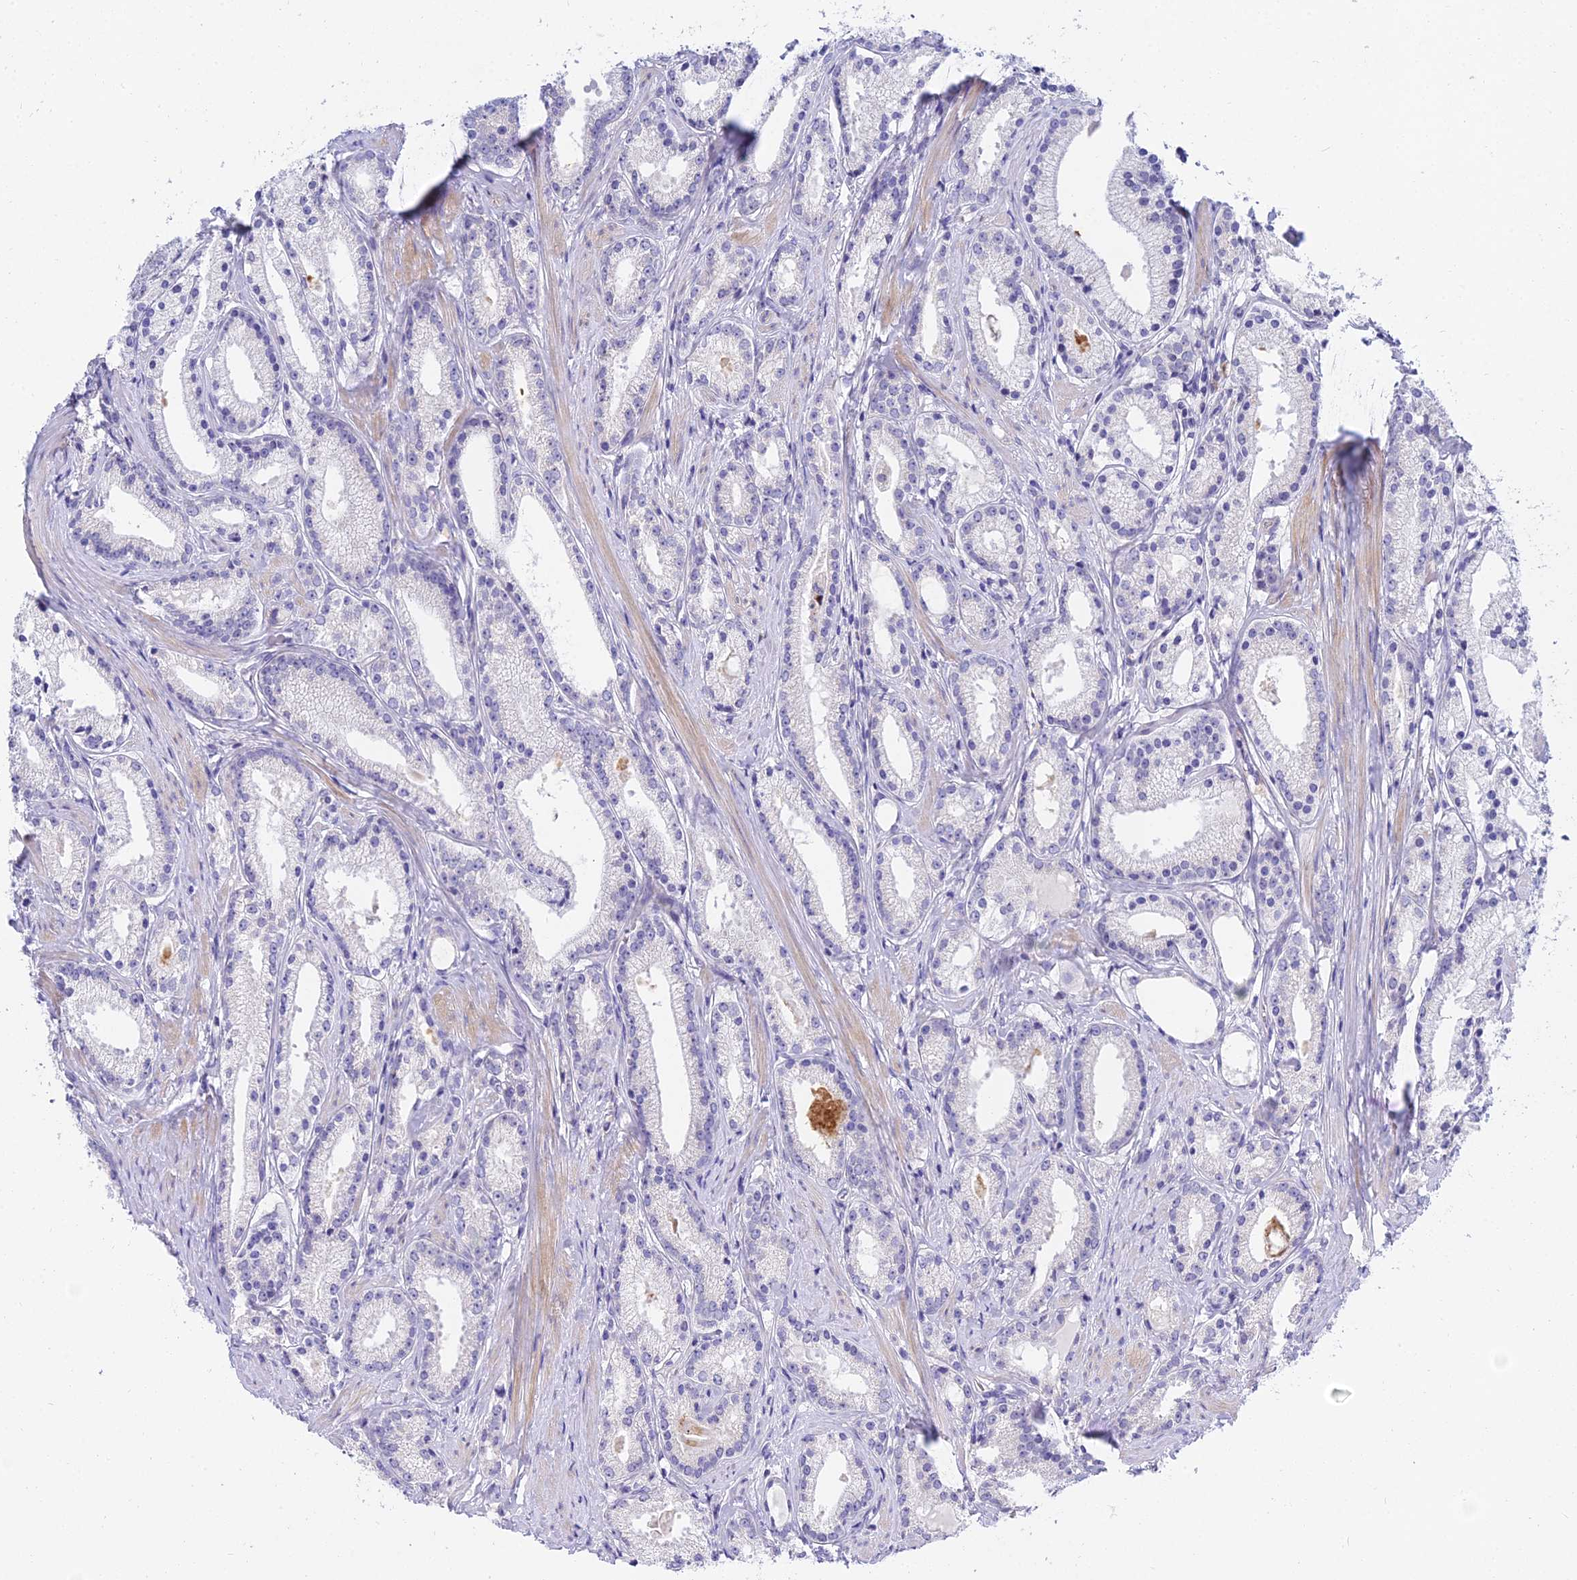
{"staining": {"intensity": "negative", "quantity": "none", "location": "none"}, "tissue": "prostate cancer", "cell_type": "Tumor cells", "image_type": "cancer", "snomed": [{"axis": "morphology", "description": "Adenocarcinoma, Low grade"}, {"axis": "topography", "description": "Prostate"}], "caption": "Tumor cells show no significant protein expression in prostate adenocarcinoma (low-grade).", "gene": "VWC2L", "patient": {"sex": "male", "age": 57}}